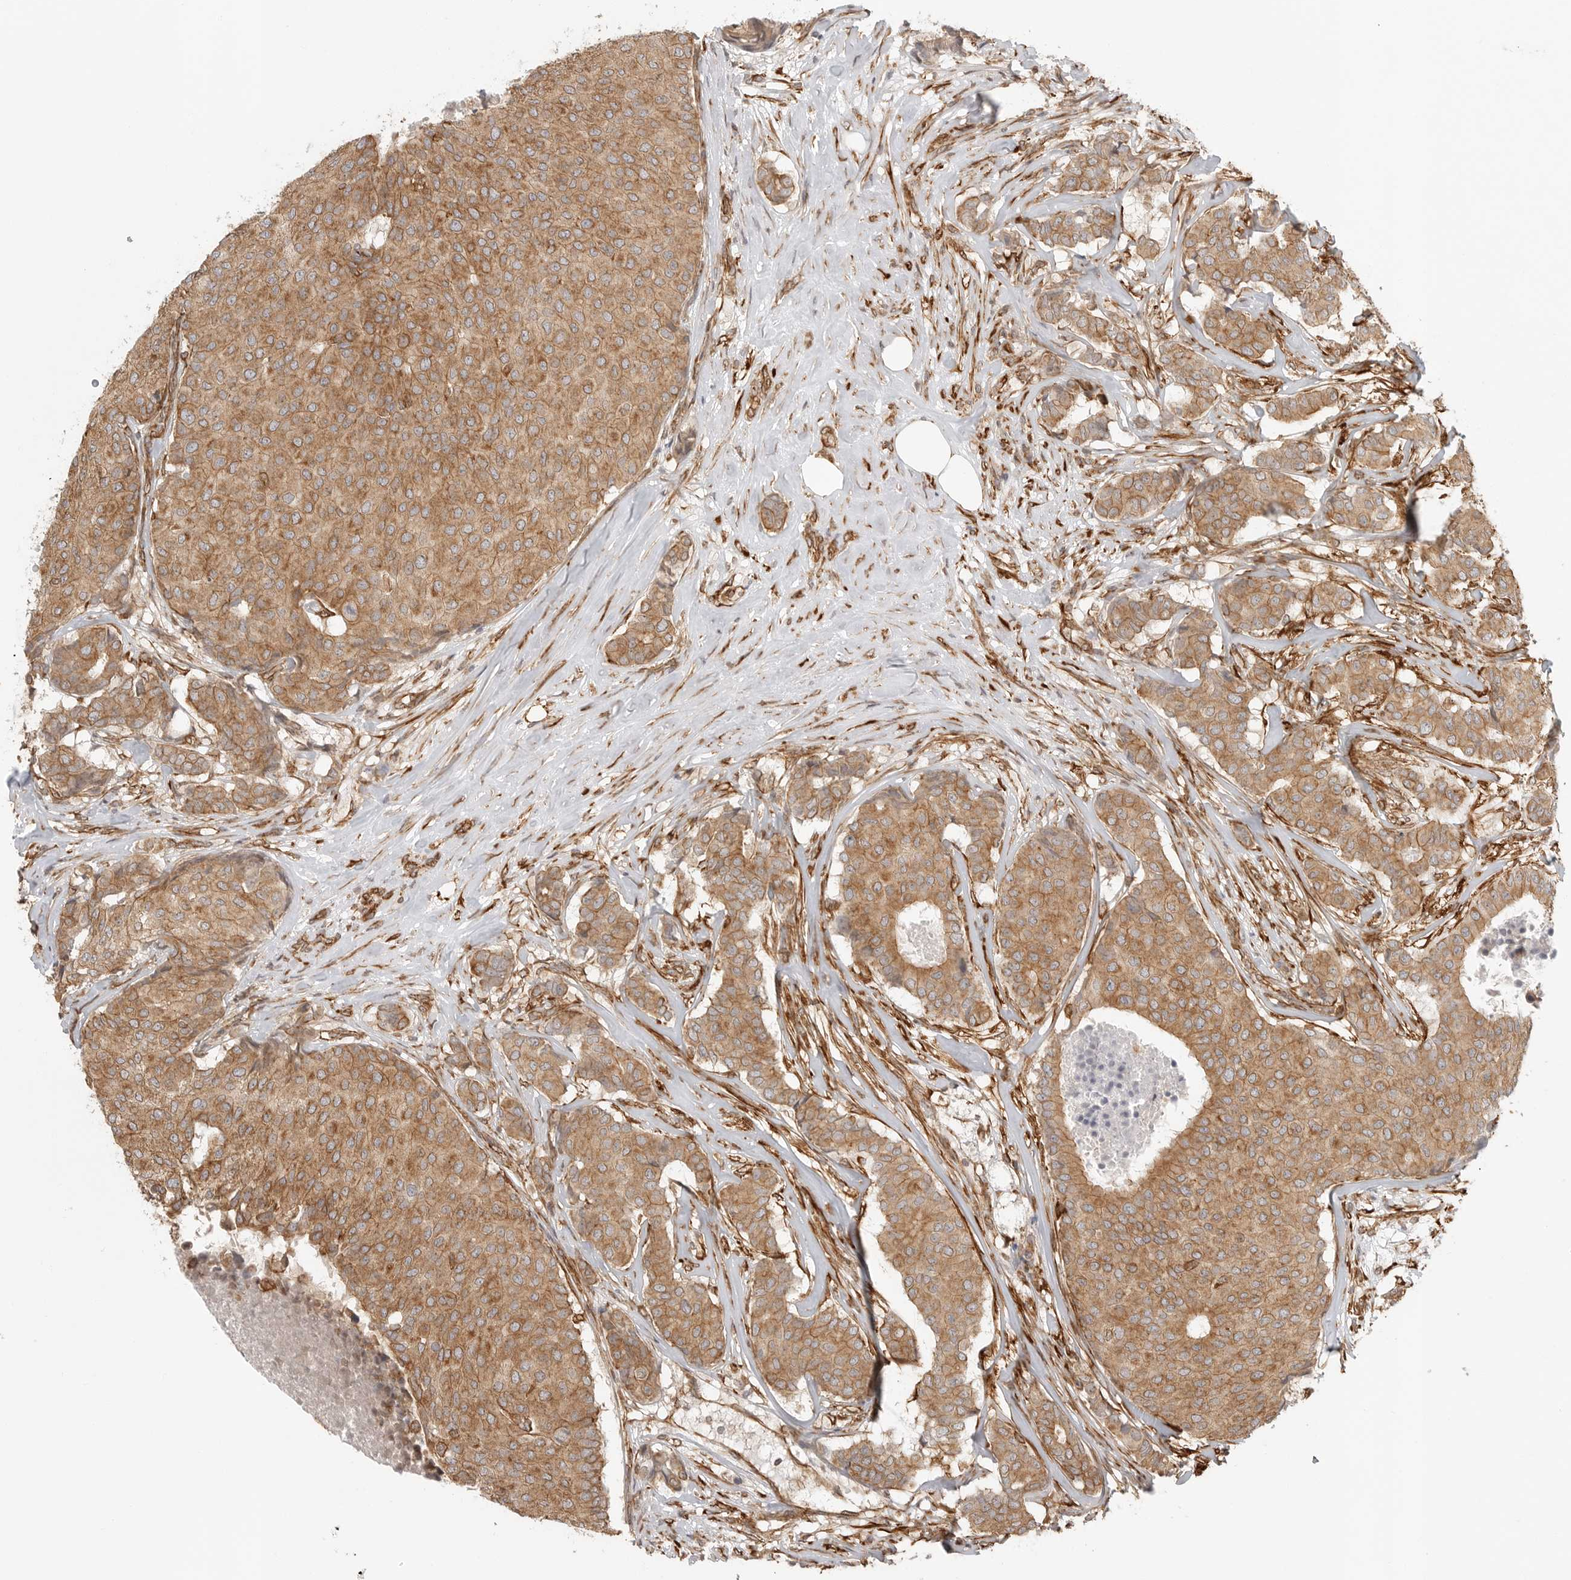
{"staining": {"intensity": "moderate", "quantity": ">75%", "location": "cytoplasmic/membranous"}, "tissue": "breast cancer", "cell_type": "Tumor cells", "image_type": "cancer", "snomed": [{"axis": "morphology", "description": "Duct carcinoma"}, {"axis": "topography", "description": "Breast"}], "caption": "Immunohistochemistry (IHC) image of breast cancer stained for a protein (brown), which shows medium levels of moderate cytoplasmic/membranous staining in approximately >75% of tumor cells.", "gene": "ATOH7", "patient": {"sex": "female", "age": 75}}